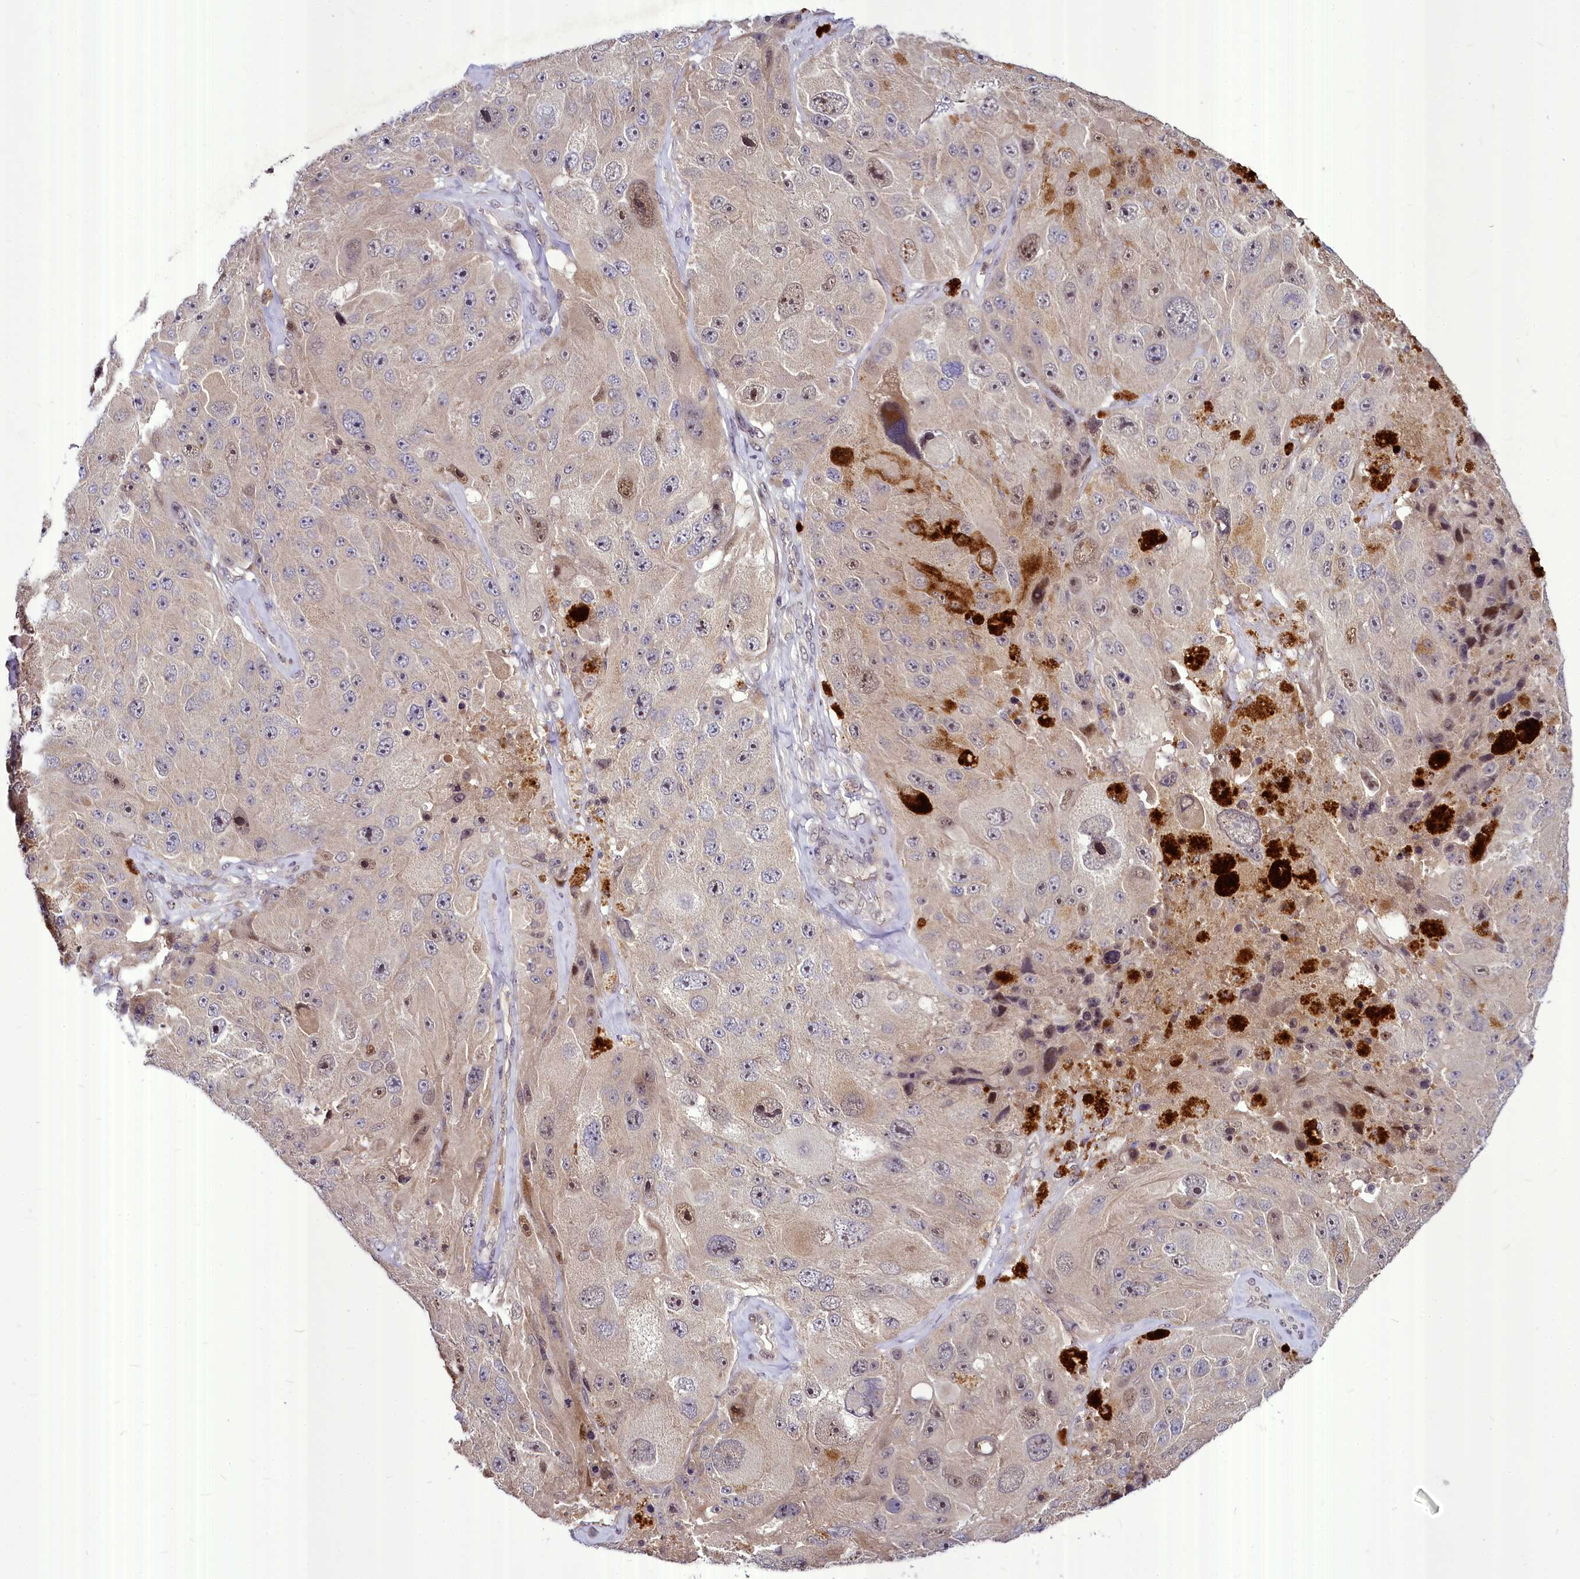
{"staining": {"intensity": "moderate", "quantity": "<25%", "location": "nuclear"}, "tissue": "melanoma", "cell_type": "Tumor cells", "image_type": "cancer", "snomed": [{"axis": "morphology", "description": "Malignant melanoma, Metastatic site"}, {"axis": "topography", "description": "Lymph node"}], "caption": "Protein staining demonstrates moderate nuclear expression in about <25% of tumor cells in melanoma.", "gene": "MAML2", "patient": {"sex": "male", "age": 62}}